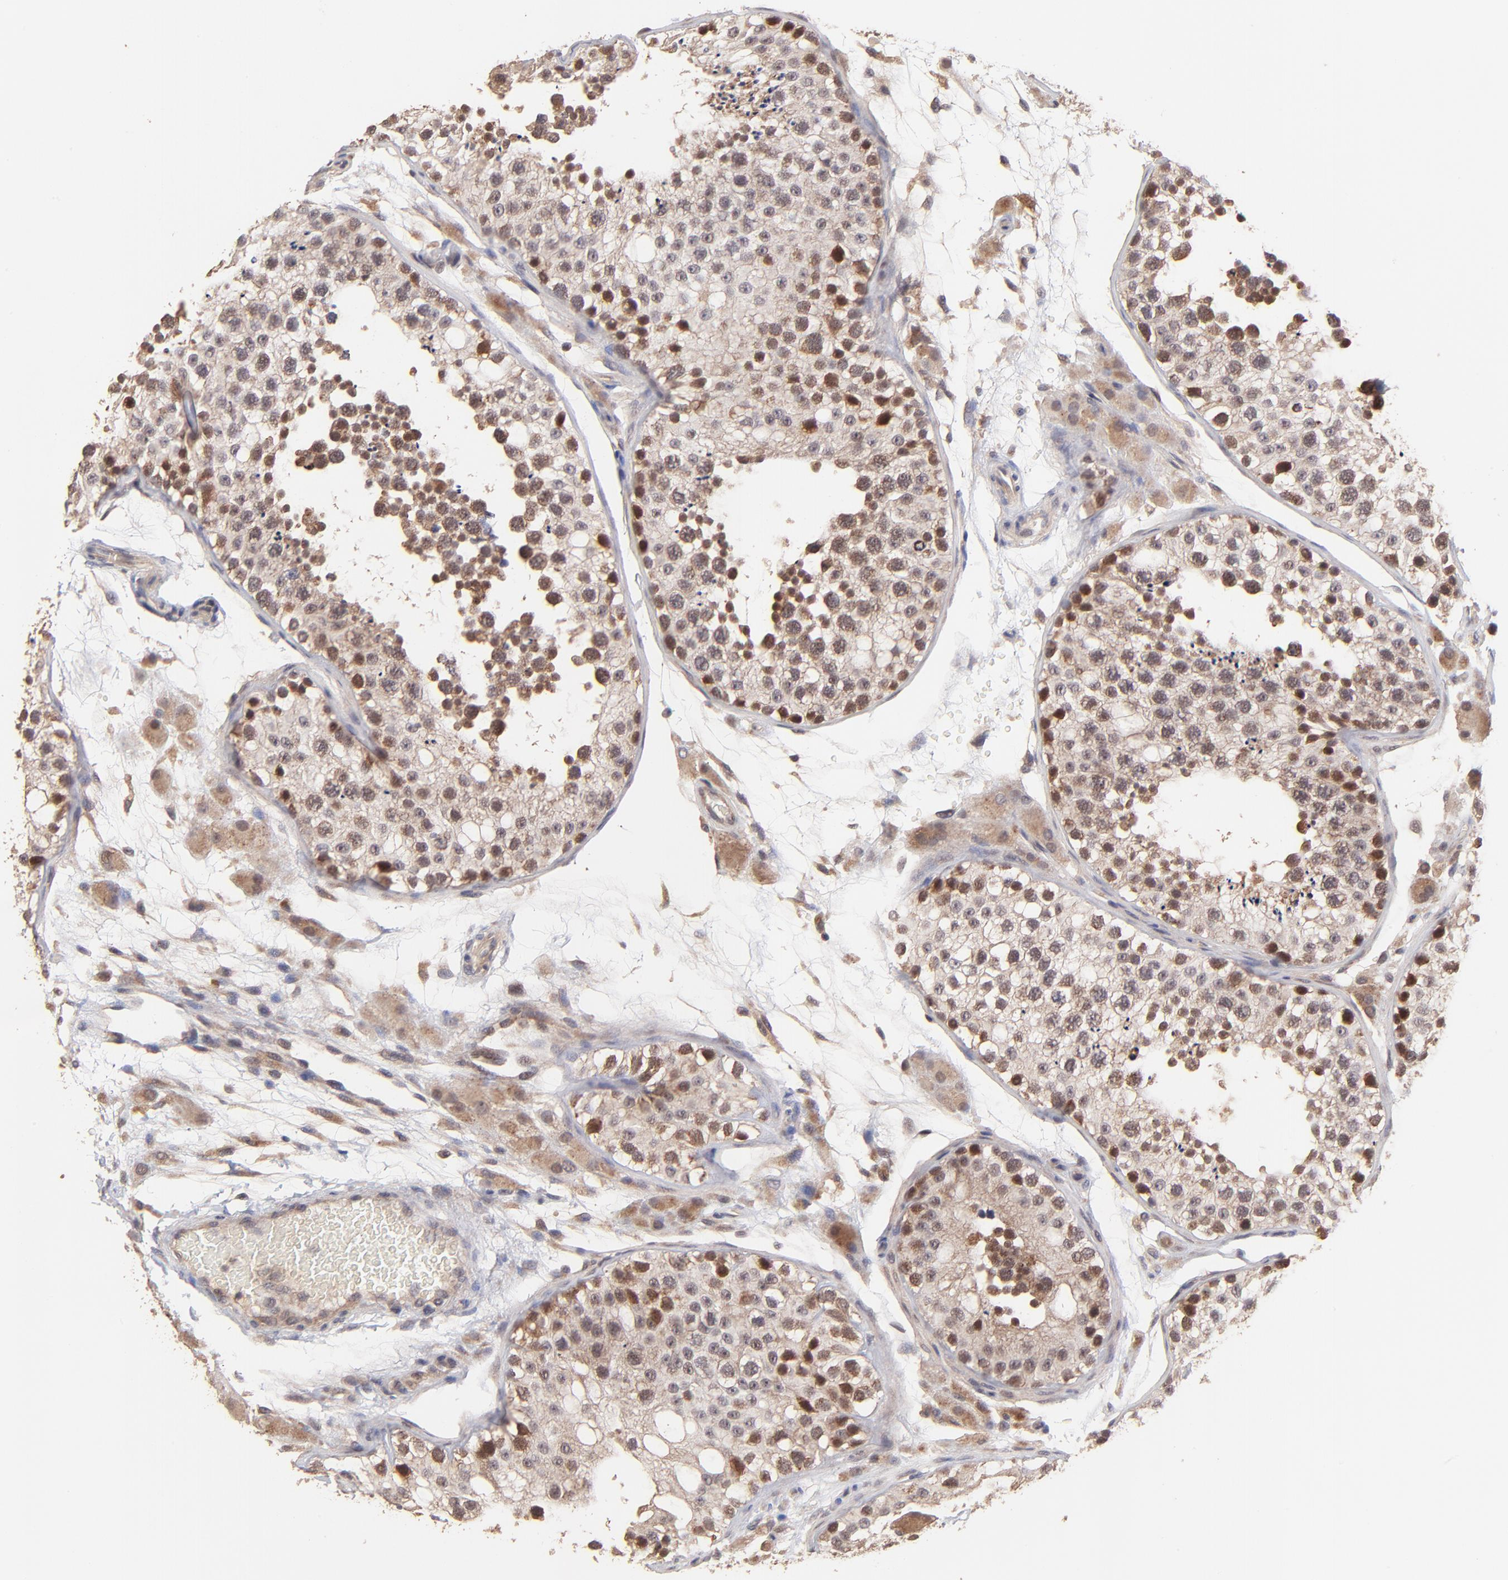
{"staining": {"intensity": "strong", "quantity": "25%-75%", "location": "cytoplasmic/membranous,nuclear"}, "tissue": "testis", "cell_type": "Cells in seminiferous ducts", "image_type": "normal", "snomed": [{"axis": "morphology", "description": "Normal tissue, NOS"}, {"axis": "topography", "description": "Testis"}], "caption": "Protein expression analysis of normal testis displays strong cytoplasmic/membranous,nuclear staining in approximately 25%-75% of cells in seminiferous ducts. (brown staining indicates protein expression, while blue staining denotes nuclei).", "gene": "BAIAP2L2", "patient": {"sex": "male", "age": 26}}